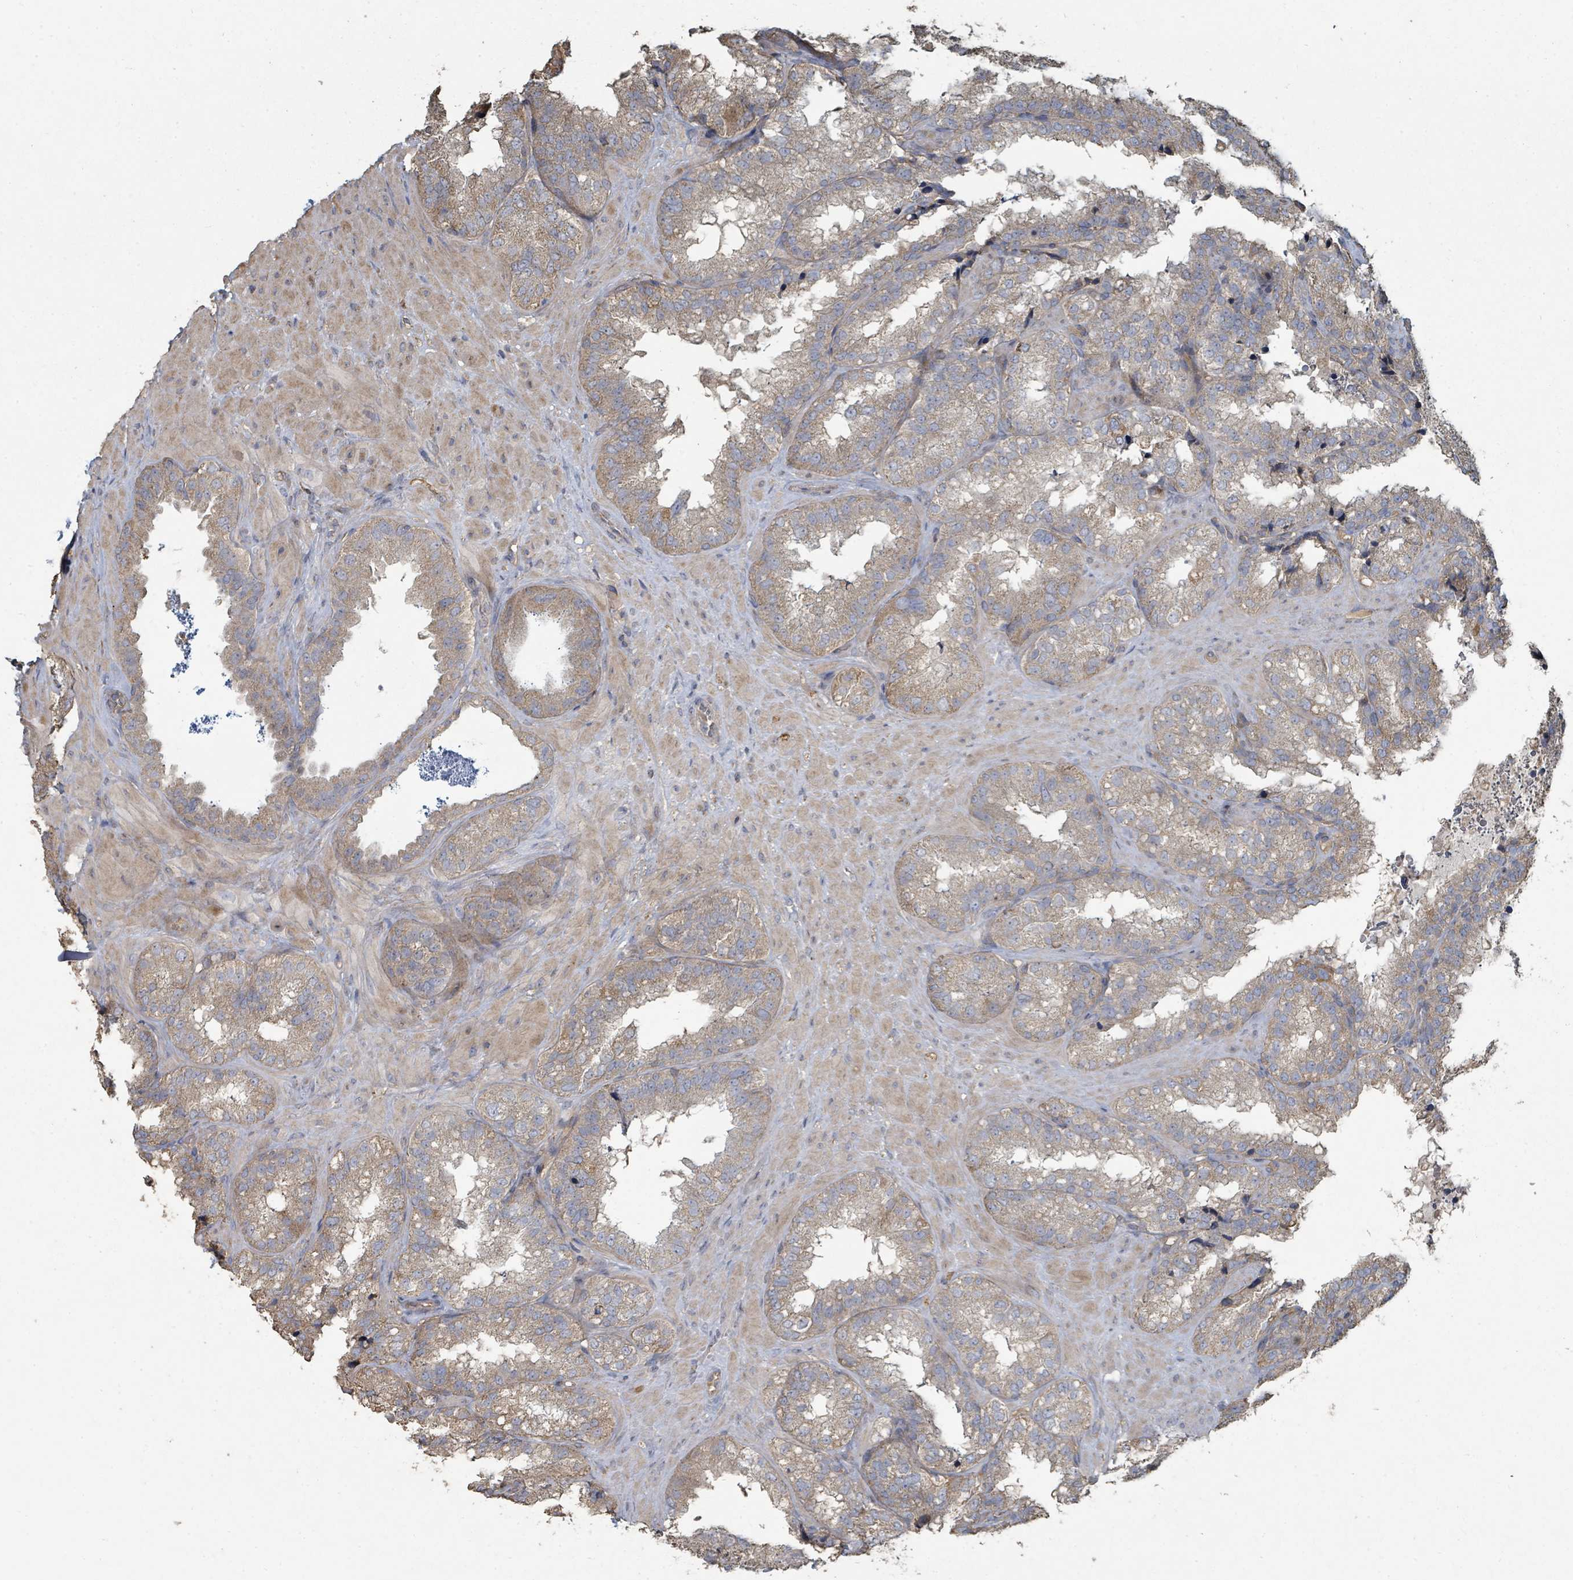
{"staining": {"intensity": "moderate", "quantity": ">75%", "location": "cytoplasmic/membranous"}, "tissue": "seminal vesicle", "cell_type": "Glandular cells", "image_type": "normal", "snomed": [{"axis": "morphology", "description": "Normal tissue, NOS"}, {"axis": "topography", "description": "Seminal veicle"}], "caption": "Immunohistochemistry (IHC) micrograph of normal seminal vesicle stained for a protein (brown), which shows medium levels of moderate cytoplasmic/membranous positivity in approximately >75% of glandular cells.", "gene": "WDFY1", "patient": {"sex": "male", "age": 58}}